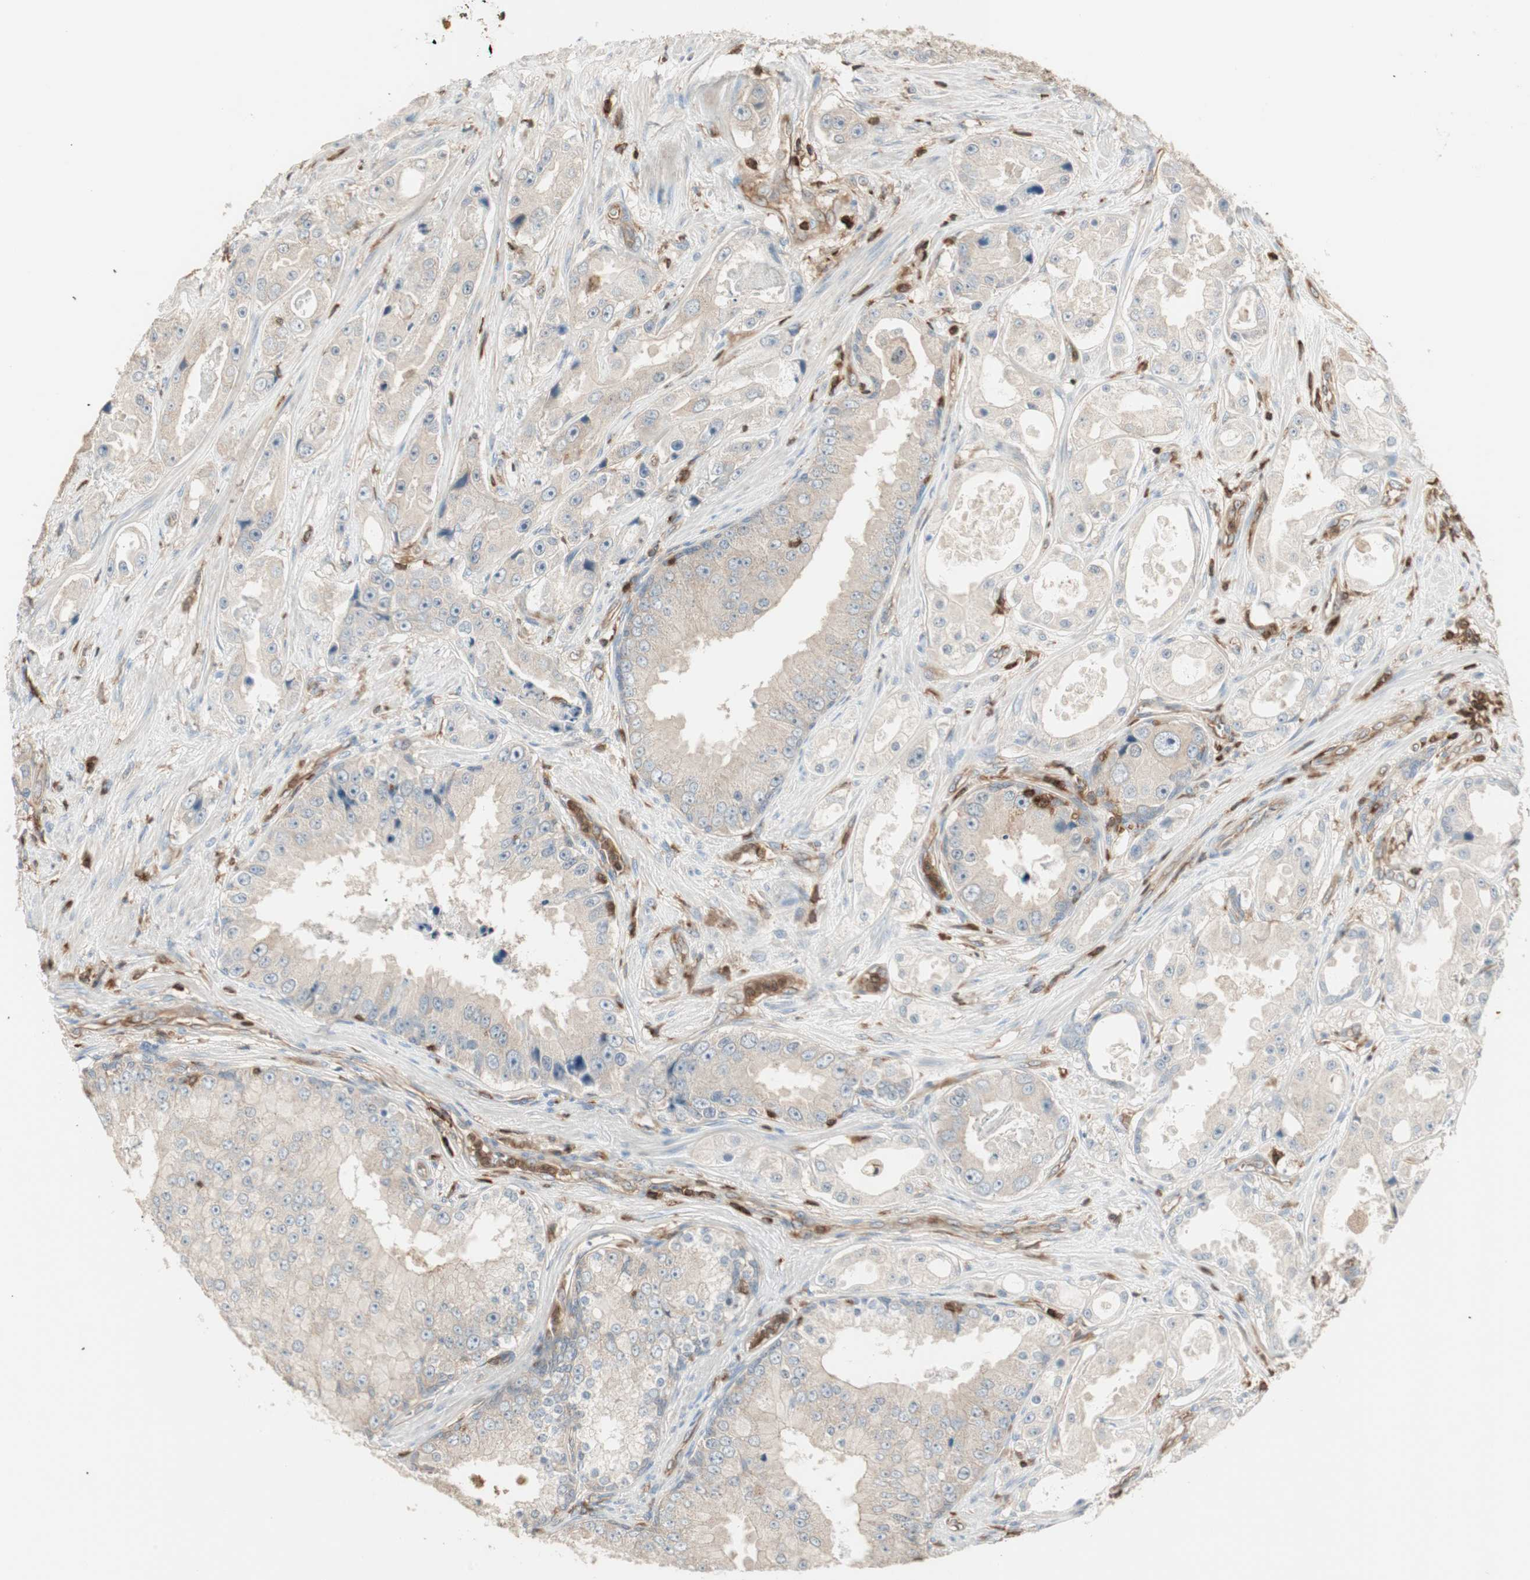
{"staining": {"intensity": "weak", "quantity": "25%-75%", "location": "cytoplasmic/membranous"}, "tissue": "prostate cancer", "cell_type": "Tumor cells", "image_type": "cancer", "snomed": [{"axis": "morphology", "description": "Adenocarcinoma, High grade"}, {"axis": "topography", "description": "Prostate"}], "caption": "Immunohistochemistry (DAB) staining of adenocarcinoma (high-grade) (prostate) reveals weak cytoplasmic/membranous protein positivity in approximately 25%-75% of tumor cells. Immunohistochemistry (ihc) stains the protein in brown and the nuclei are stained blue.", "gene": "CRLF3", "patient": {"sex": "male", "age": 73}}